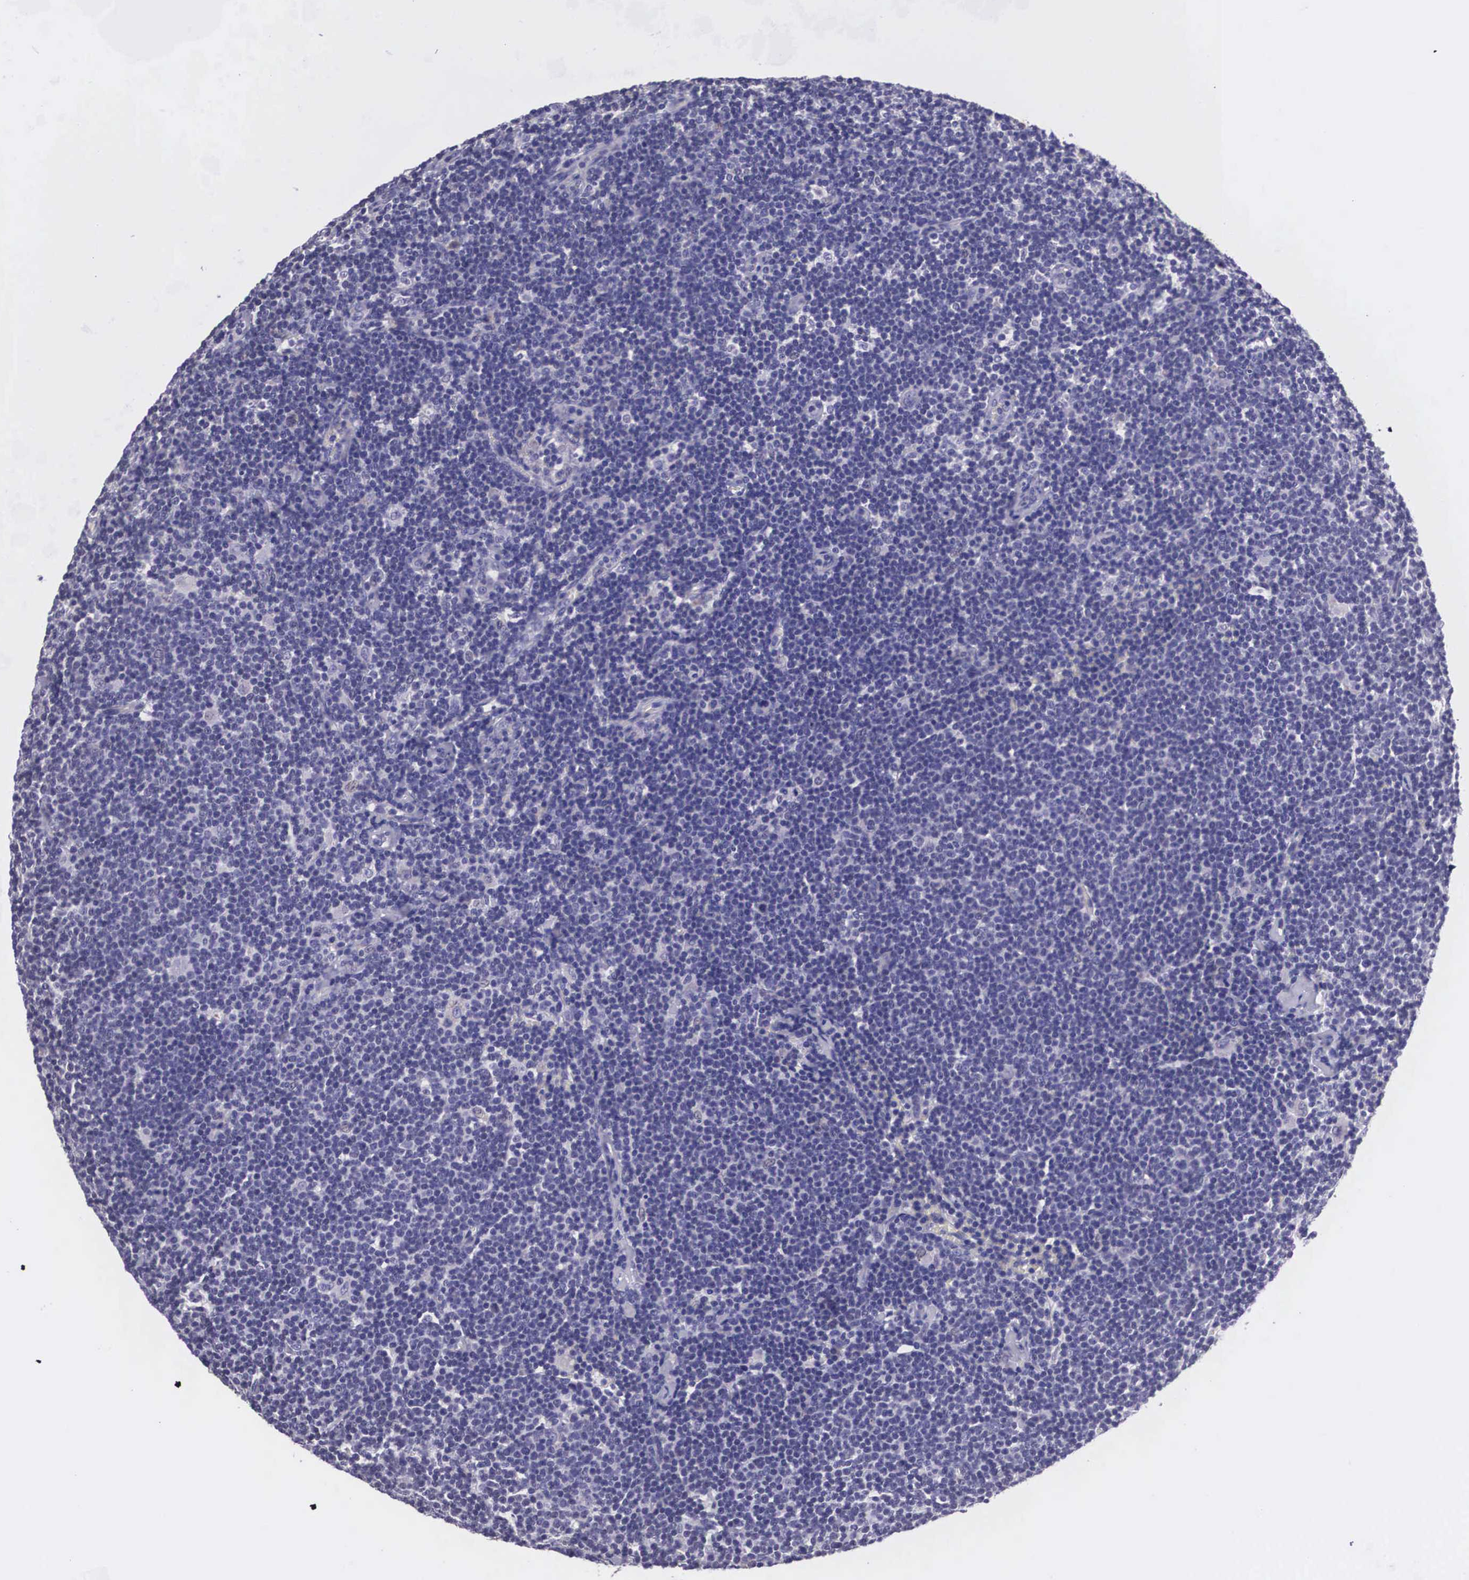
{"staining": {"intensity": "negative", "quantity": "none", "location": "none"}, "tissue": "lymphoma", "cell_type": "Tumor cells", "image_type": "cancer", "snomed": [{"axis": "morphology", "description": "Malignant lymphoma, non-Hodgkin's type, Low grade"}, {"axis": "topography", "description": "Lymph node"}], "caption": "This is an immunohistochemistry micrograph of human malignant lymphoma, non-Hodgkin's type (low-grade). There is no staining in tumor cells.", "gene": "ARG2", "patient": {"sex": "male", "age": 65}}